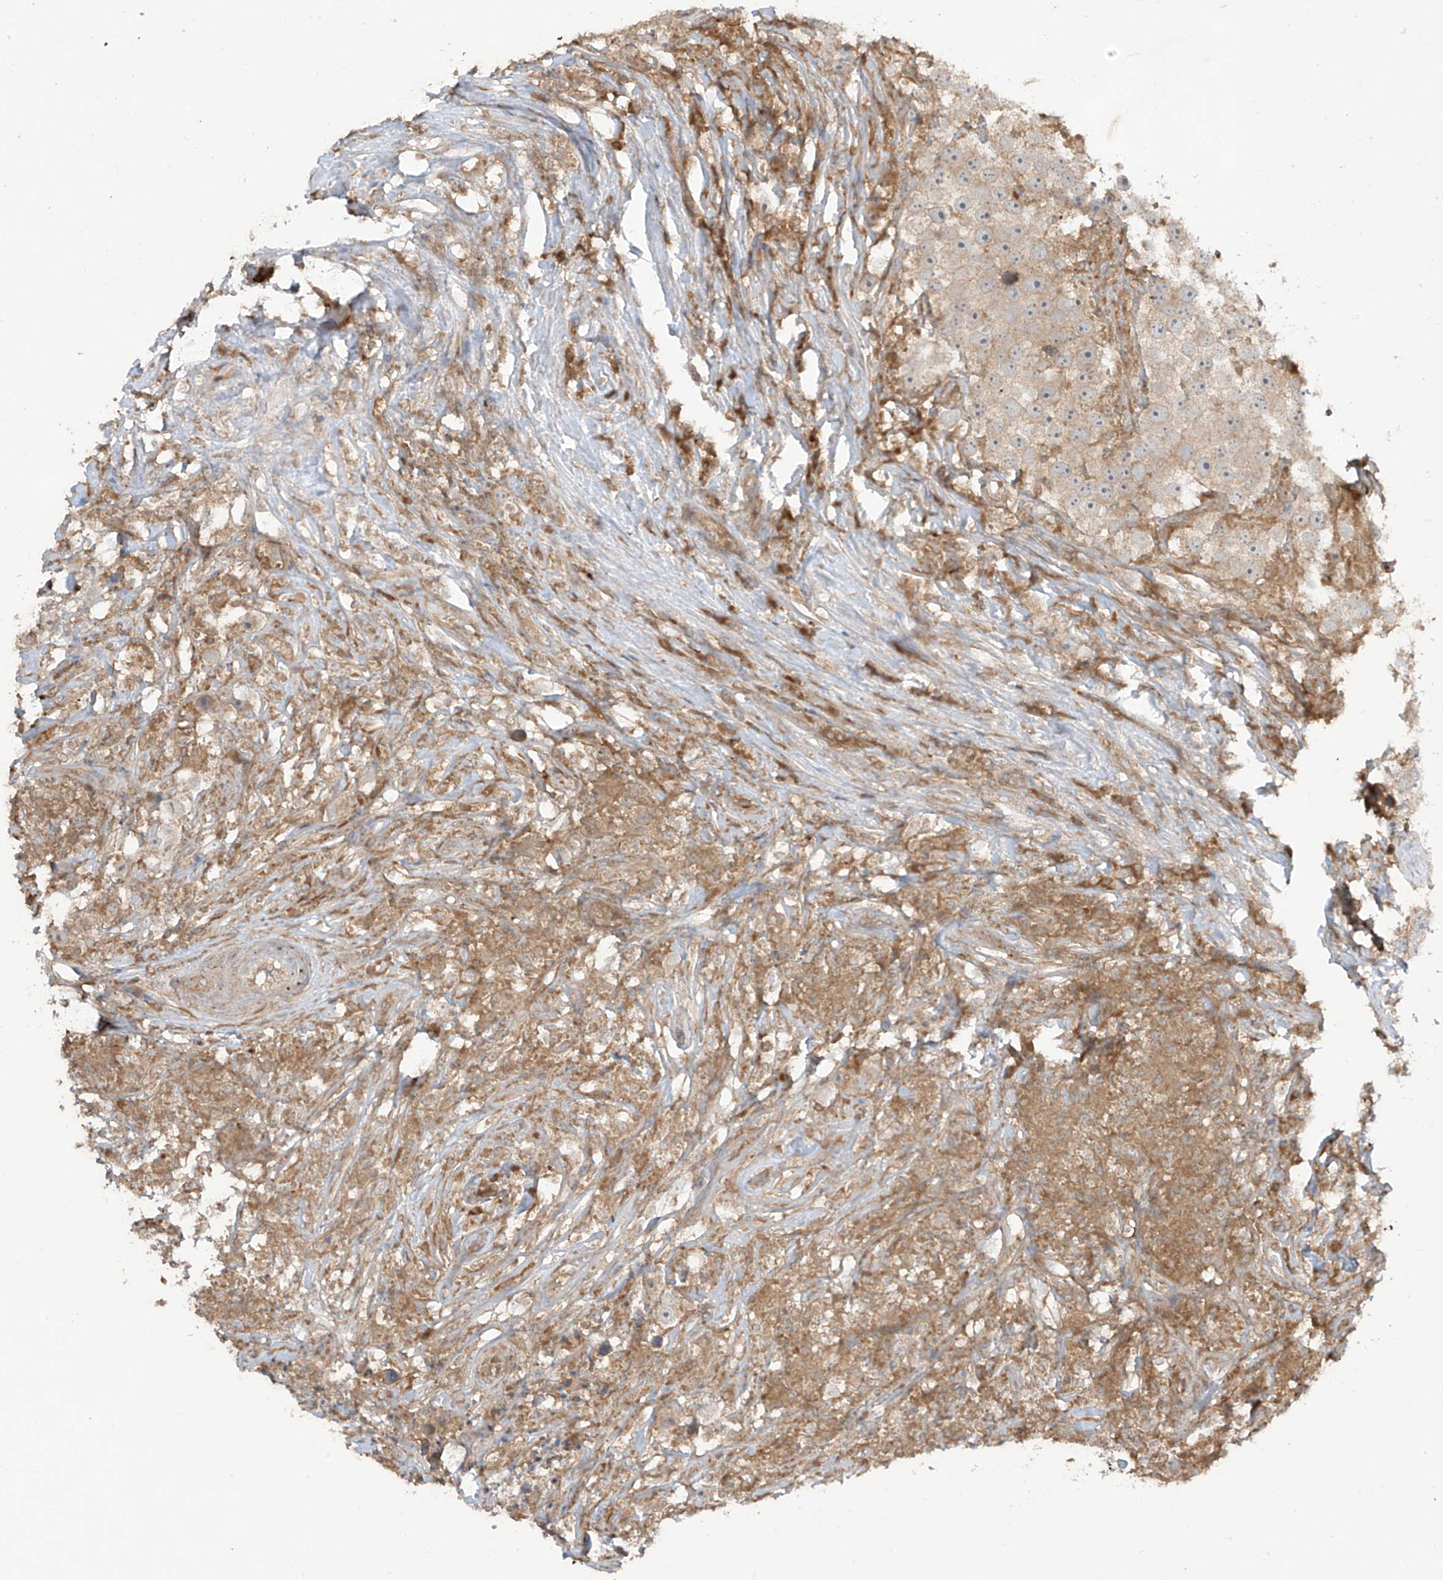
{"staining": {"intensity": "weak", "quantity": "25%-75%", "location": "cytoplasmic/membranous"}, "tissue": "testis cancer", "cell_type": "Tumor cells", "image_type": "cancer", "snomed": [{"axis": "morphology", "description": "Seminoma, NOS"}, {"axis": "topography", "description": "Testis"}], "caption": "Brown immunohistochemical staining in human testis cancer demonstrates weak cytoplasmic/membranous staining in approximately 25%-75% of tumor cells. (IHC, brightfield microscopy, high magnification).", "gene": "LDAH", "patient": {"sex": "male", "age": 49}}